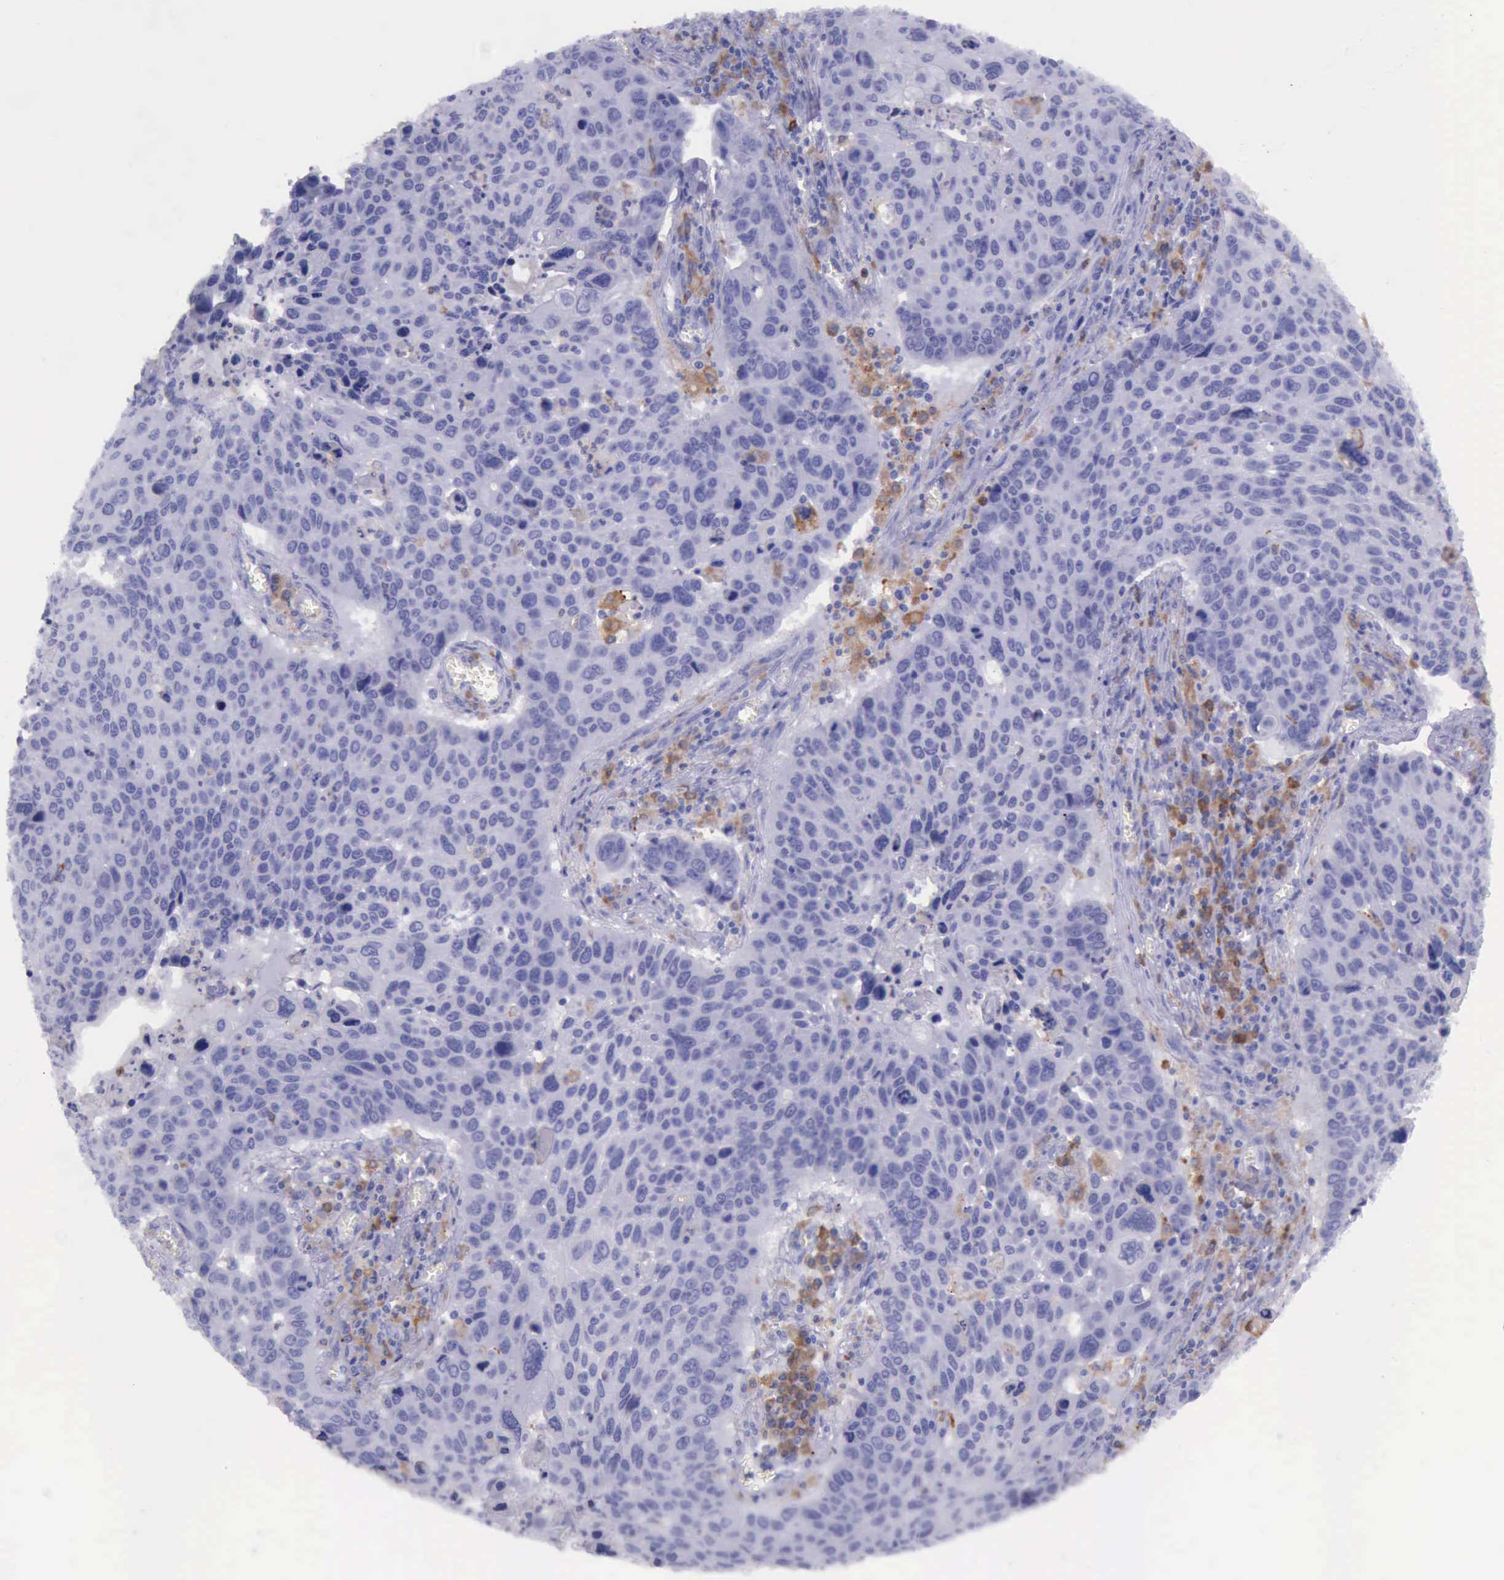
{"staining": {"intensity": "negative", "quantity": "none", "location": "none"}, "tissue": "lung cancer", "cell_type": "Tumor cells", "image_type": "cancer", "snomed": [{"axis": "morphology", "description": "Squamous cell carcinoma, NOS"}, {"axis": "topography", "description": "Lung"}], "caption": "Micrograph shows no significant protein positivity in tumor cells of lung squamous cell carcinoma.", "gene": "BTK", "patient": {"sex": "male", "age": 68}}